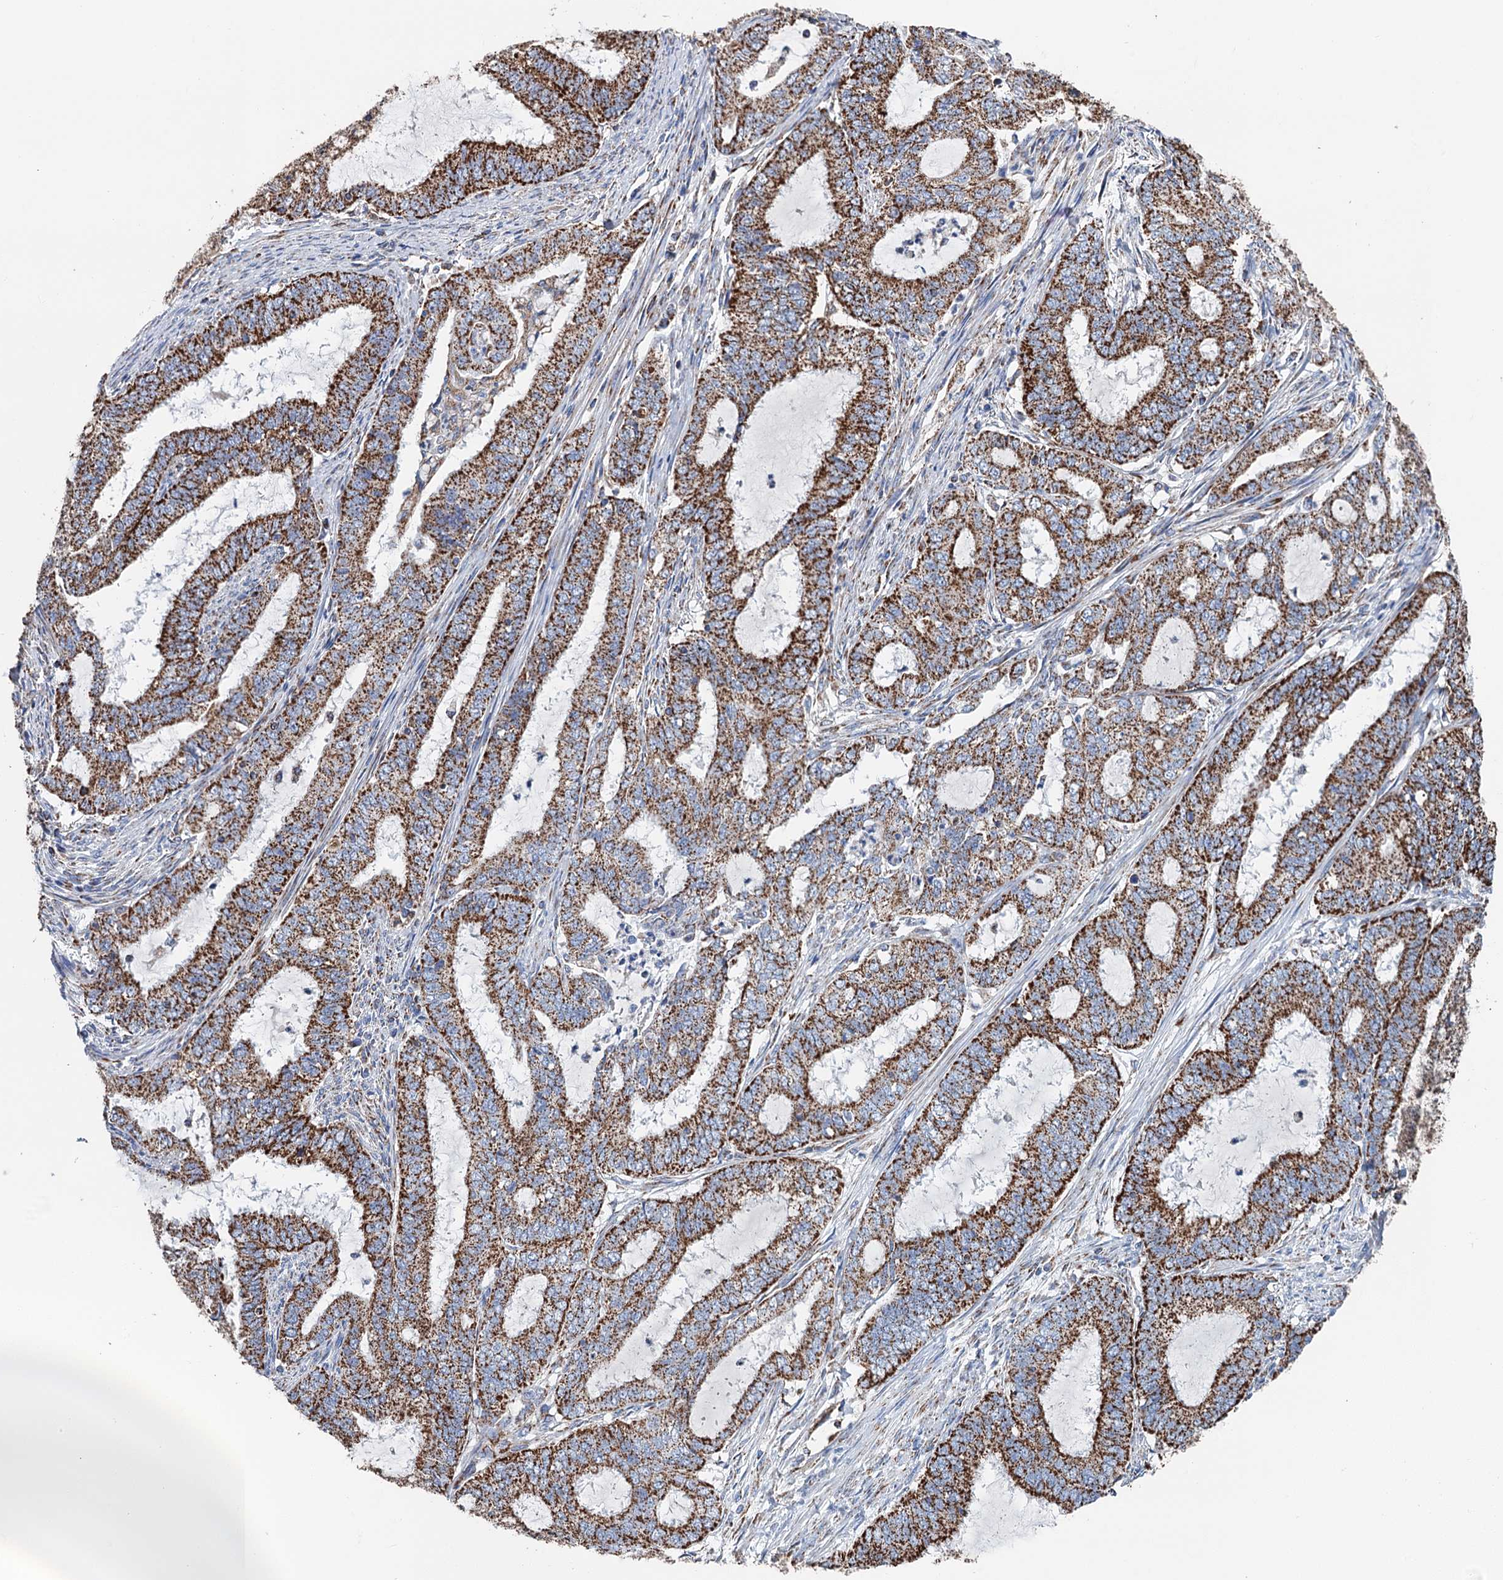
{"staining": {"intensity": "strong", "quantity": ">75%", "location": "cytoplasmic/membranous"}, "tissue": "endometrial cancer", "cell_type": "Tumor cells", "image_type": "cancer", "snomed": [{"axis": "morphology", "description": "Adenocarcinoma, NOS"}, {"axis": "topography", "description": "Endometrium"}], "caption": "Endometrial cancer (adenocarcinoma) tissue exhibits strong cytoplasmic/membranous expression in about >75% of tumor cells", "gene": "IVD", "patient": {"sex": "female", "age": 51}}